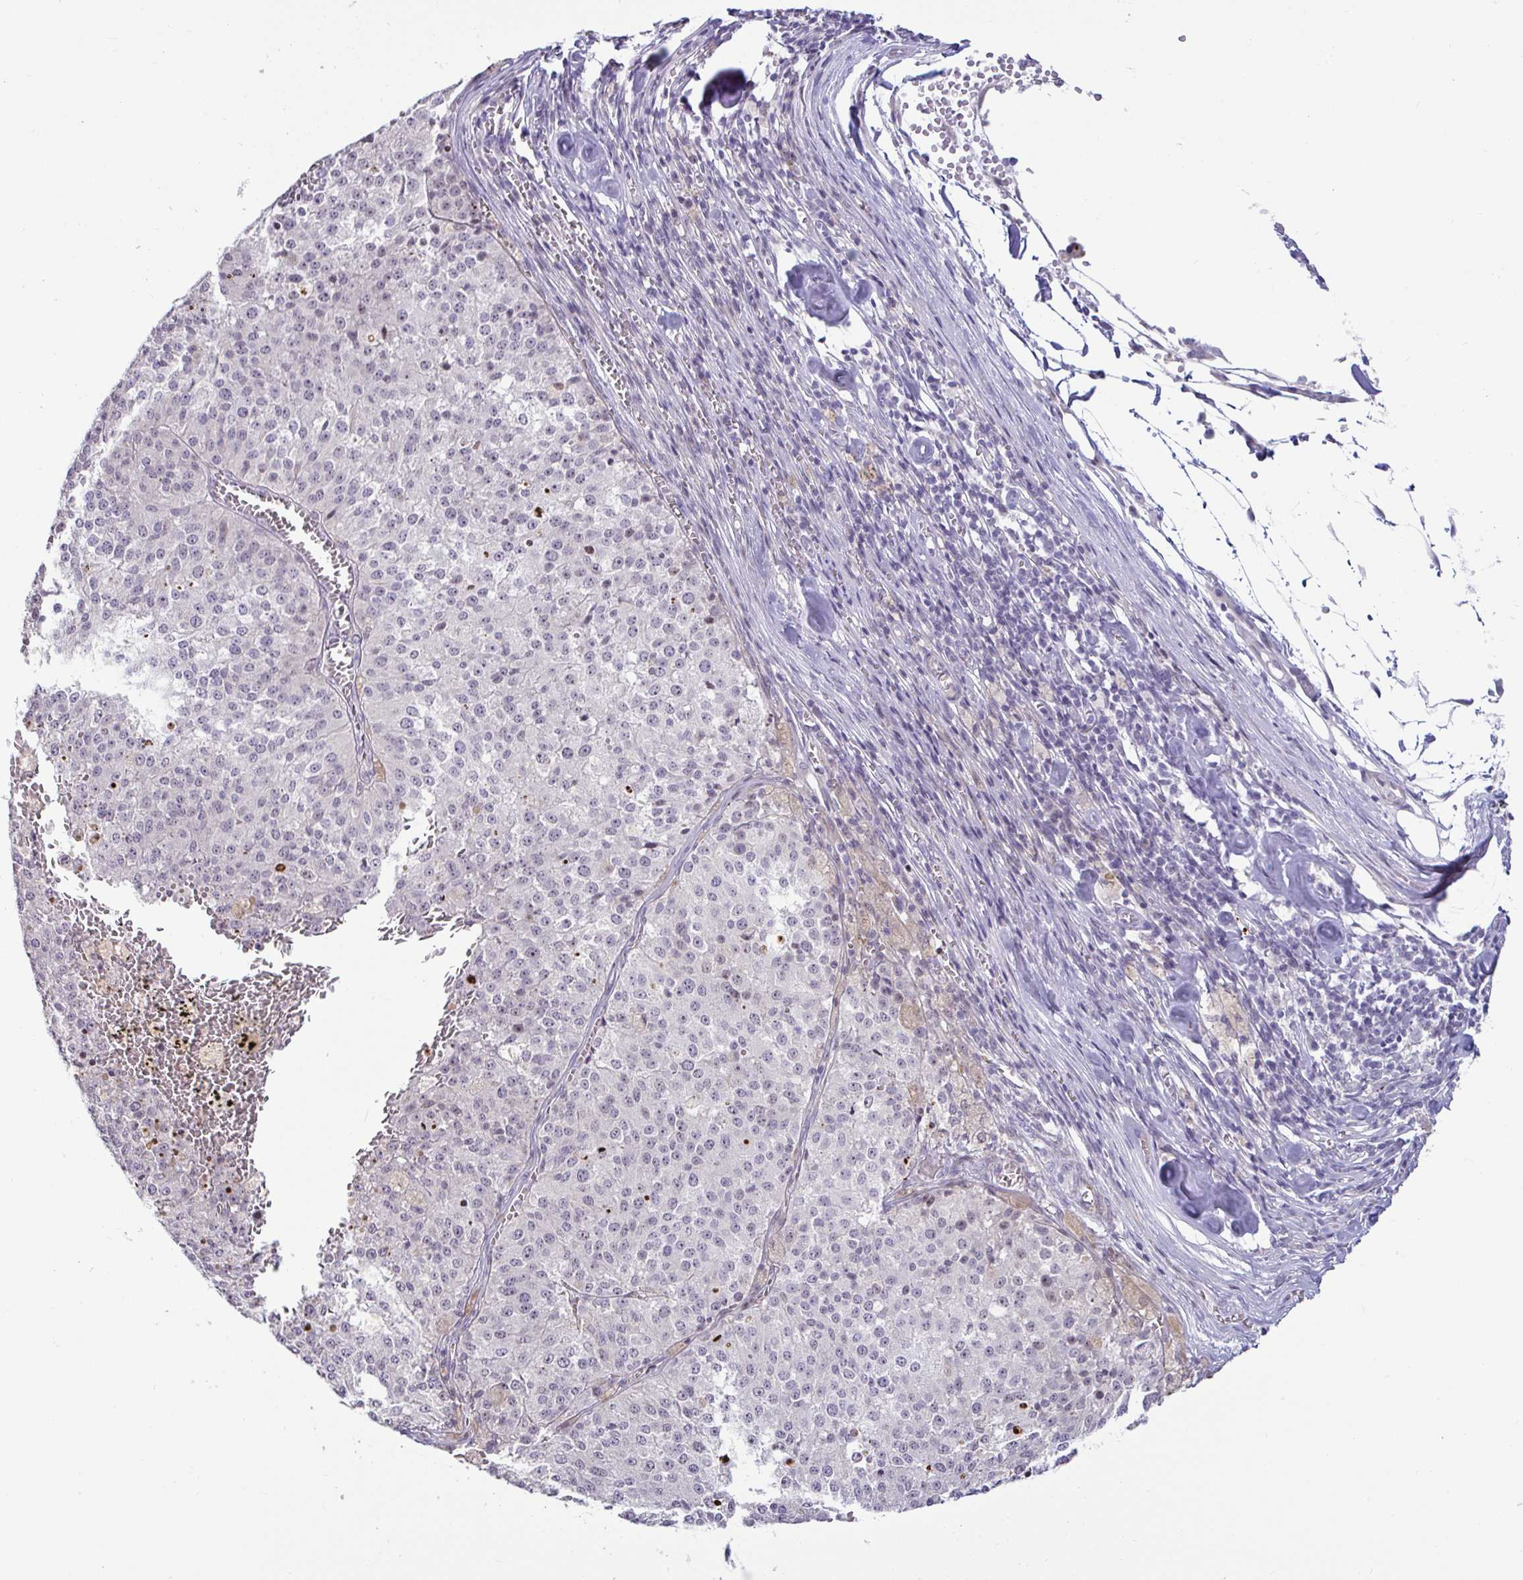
{"staining": {"intensity": "negative", "quantity": "none", "location": "none"}, "tissue": "melanoma", "cell_type": "Tumor cells", "image_type": "cancer", "snomed": [{"axis": "morphology", "description": "Malignant melanoma, Metastatic site"}, {"axis": "topography", "description": "Lymph node"}], "caption": "This is a image of immunohistochemistry staining of malignant melanoma (metastatic site), which shows no staining in tumor cells. (DAB (3,3'-diaminobenzidine) immunohistochemistry visualized using brightfield microscopy, high magnification).", "gene": "GSTM1", "patient": {"sex": "female", "age": 64}}